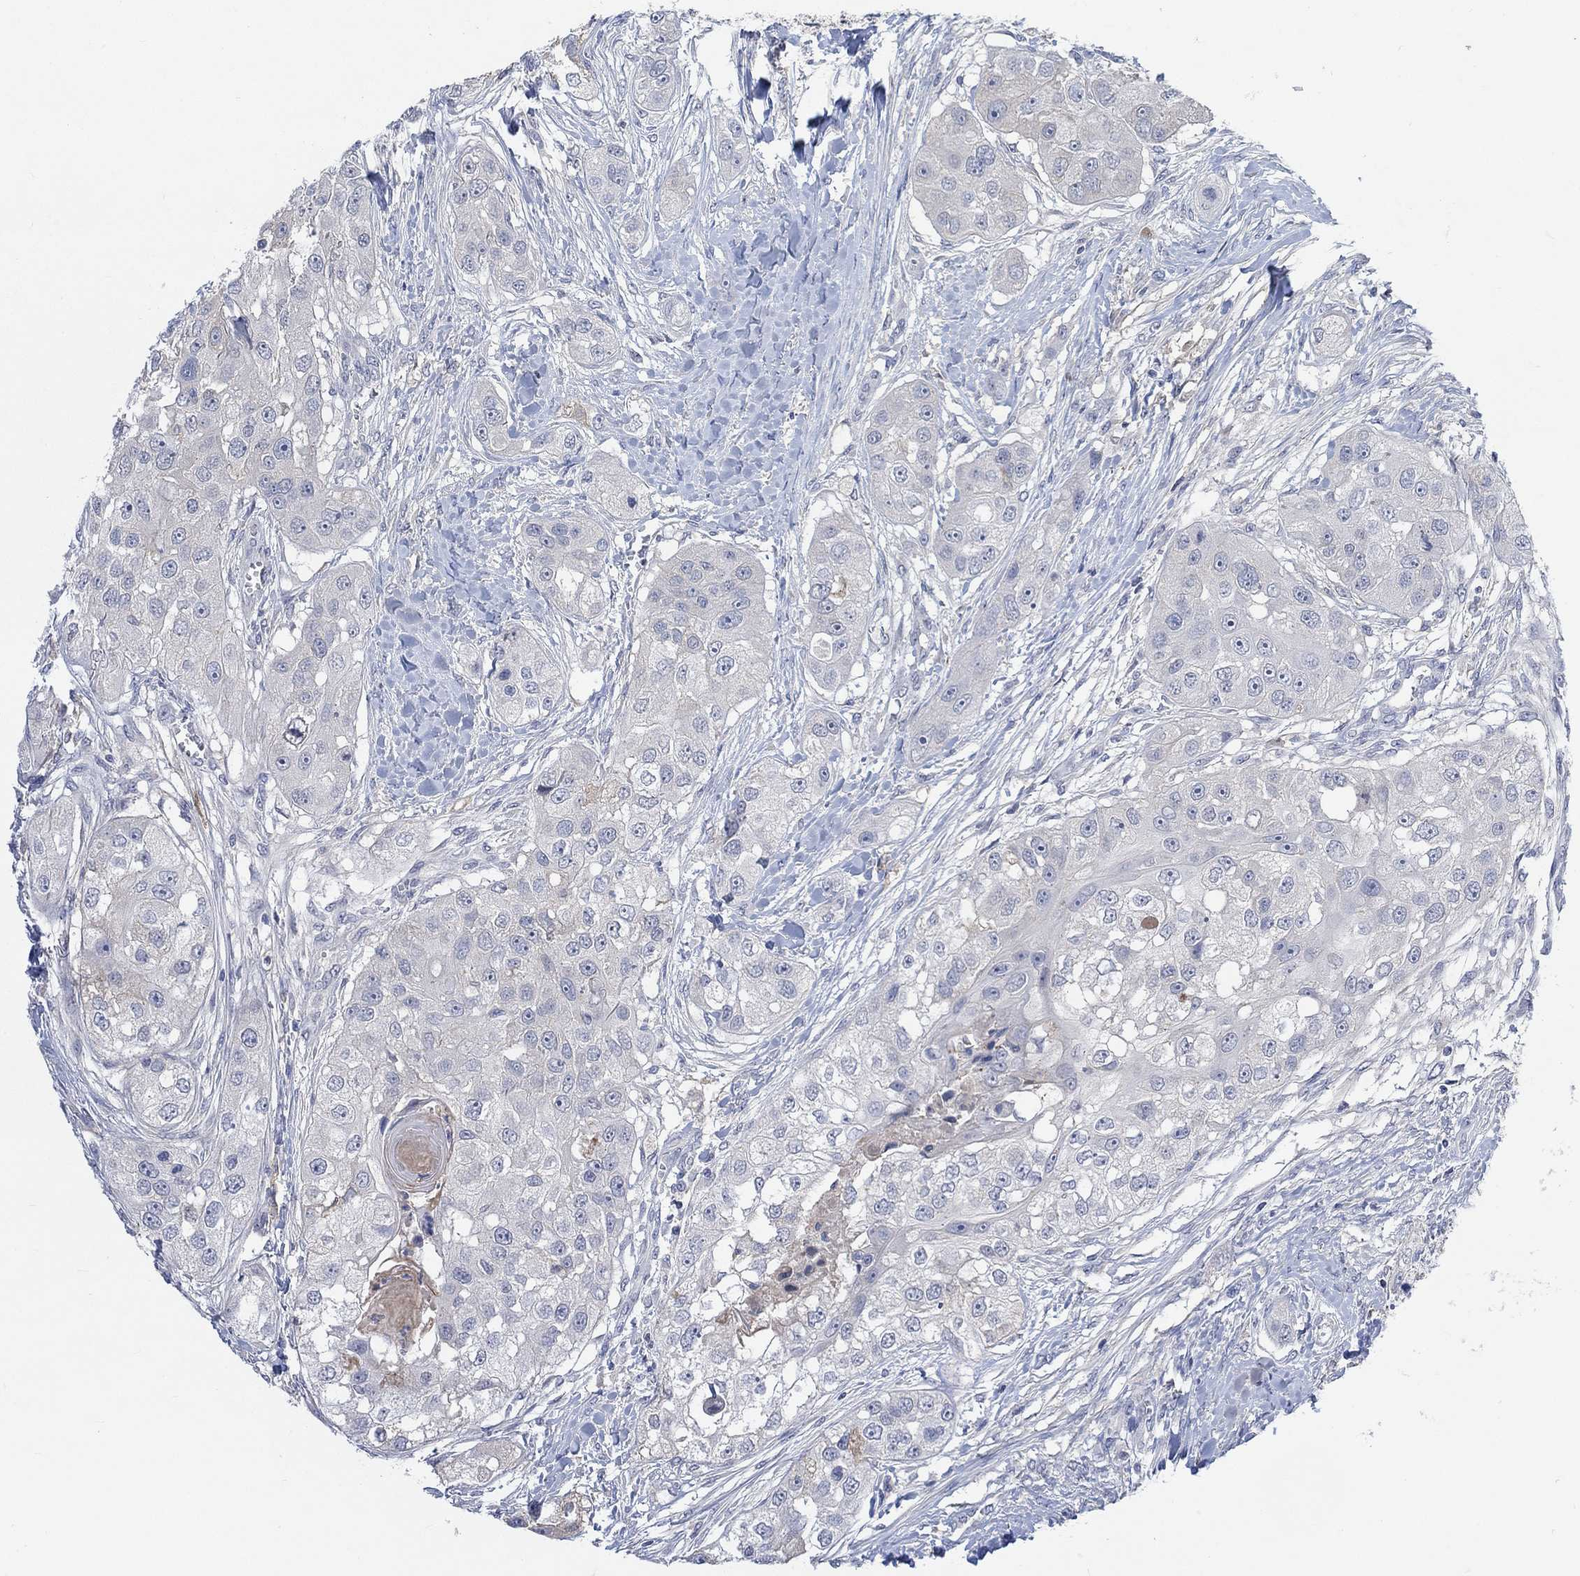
{"staining": {"intensity": "negative", "quantity": "none", "location": "none"}, "tissue": "head and neck cancer", "cell_type": "Tumor cells", "image_type": "cancer", "snomed": [{"axis": "morphology", "description": "Normal tissue, NOS"}, {"axis": "morphology", "description": "Squamous cell carcinoma, NOS"}, {"axis": "topography", "description": "Skeletal muscle"}, {"axis": "topography", "description": "Head-Neck"}], "caption": "Immunohistochemistry of human squamous cell carcinoma (head and neck) displays no expression in tumor cells.", "gene": "MSTN", "patient": {"sex": "male", "age": 51}}